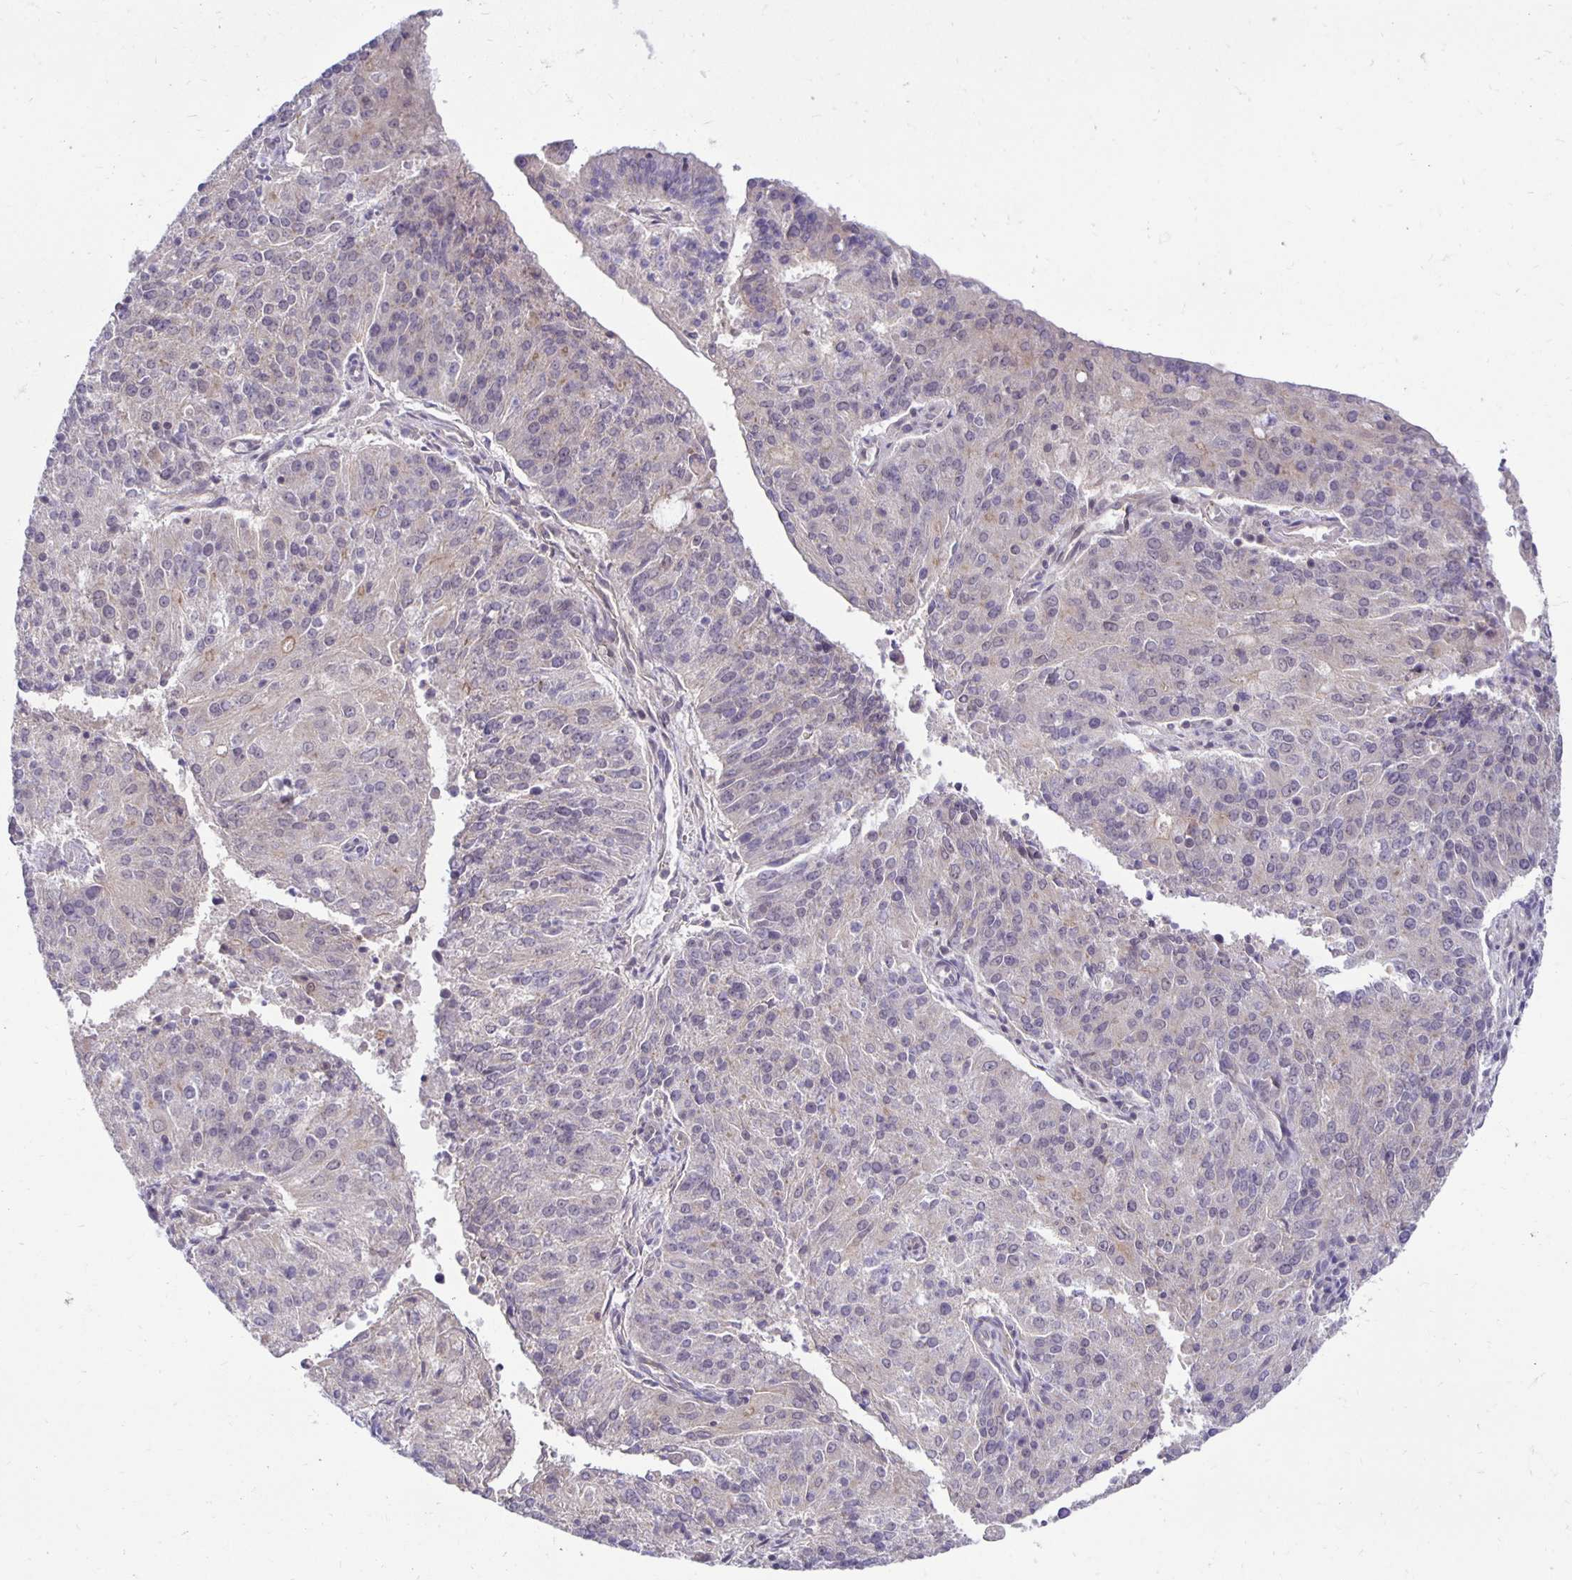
{"staining": {"intensity": "negative", "quantity": "none", "location": "none"}, "tissue": "endometrial cancer", "cell_type": "Tumor cells", "image_type": "cancer", "snomed": [{"axis": "morphology", "description": "Adenocarcinoma, NOS"}, {"axis": "topography", "description": "Endometrium"}], "caption": "This histopathology image is of adenocarcinoma (endometrial) stained with IHC to label a protein in brown with the nuclei are counter-stained blue. There is no expression in tumor cells.", "gene": "MIEN1", "patient": {"sex": "female", "age": 82}}